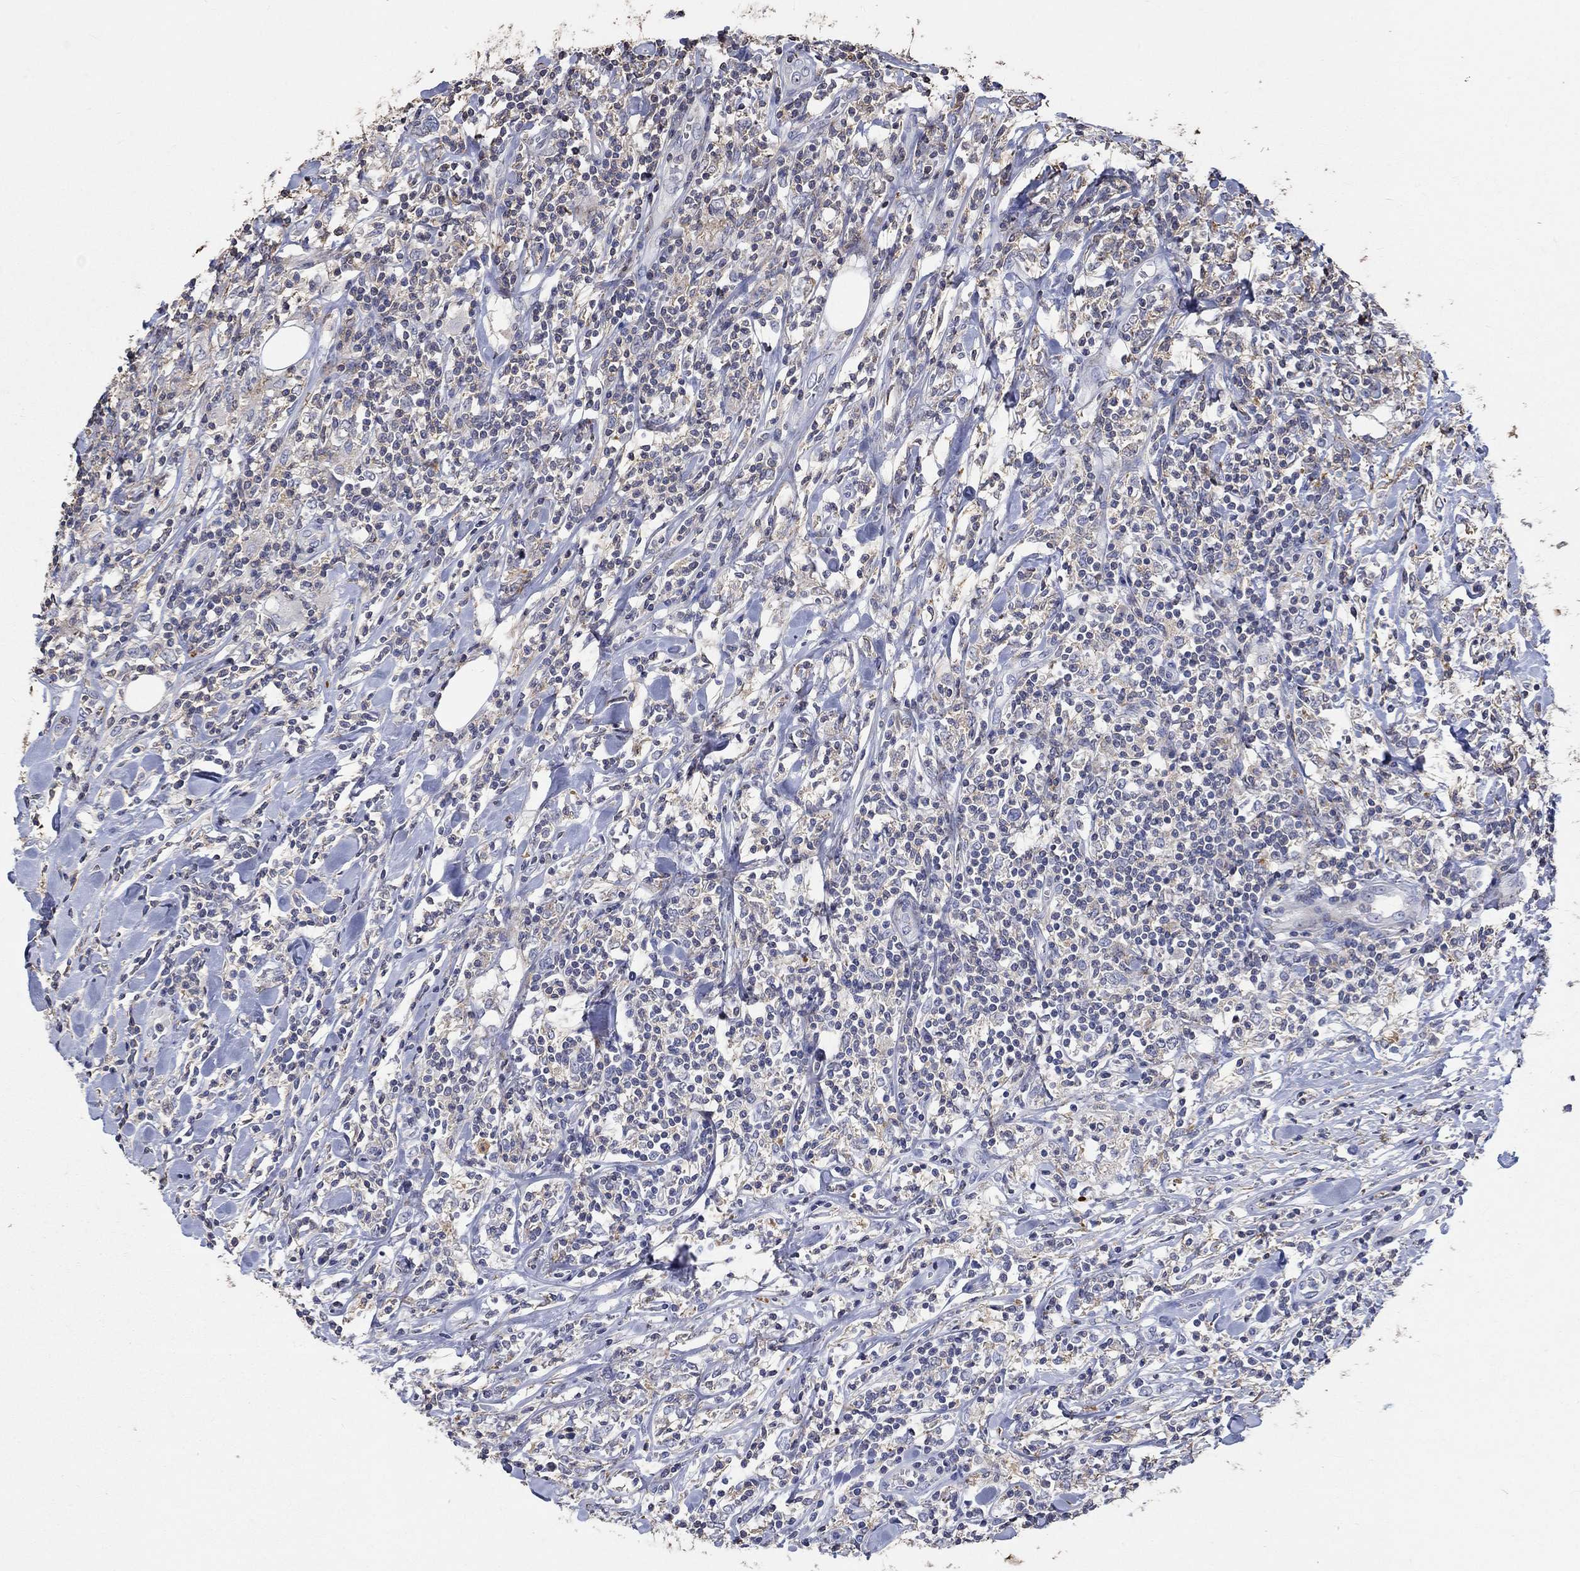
{"staining": {"intensity": "negative", "quantity": "none", "location": "none"}, "tissue": "lymphoma", "cell_type": "Tumor cells", "image_type": "cancer", "snomed": [{"axis": "morphology", "description": "Malignant lymphoma, non-Hodgkin's type, High grade"}, {"axis": "topography", "description": "Lymph node"}], "caption": "A photomicrograph of lymphoma stained for a protein shows no brown staining in tumor cells. Nuclei are stained in blue.", "gene": "TNFAIP8L3", "patient": {"sex": "female", "age": 84}}